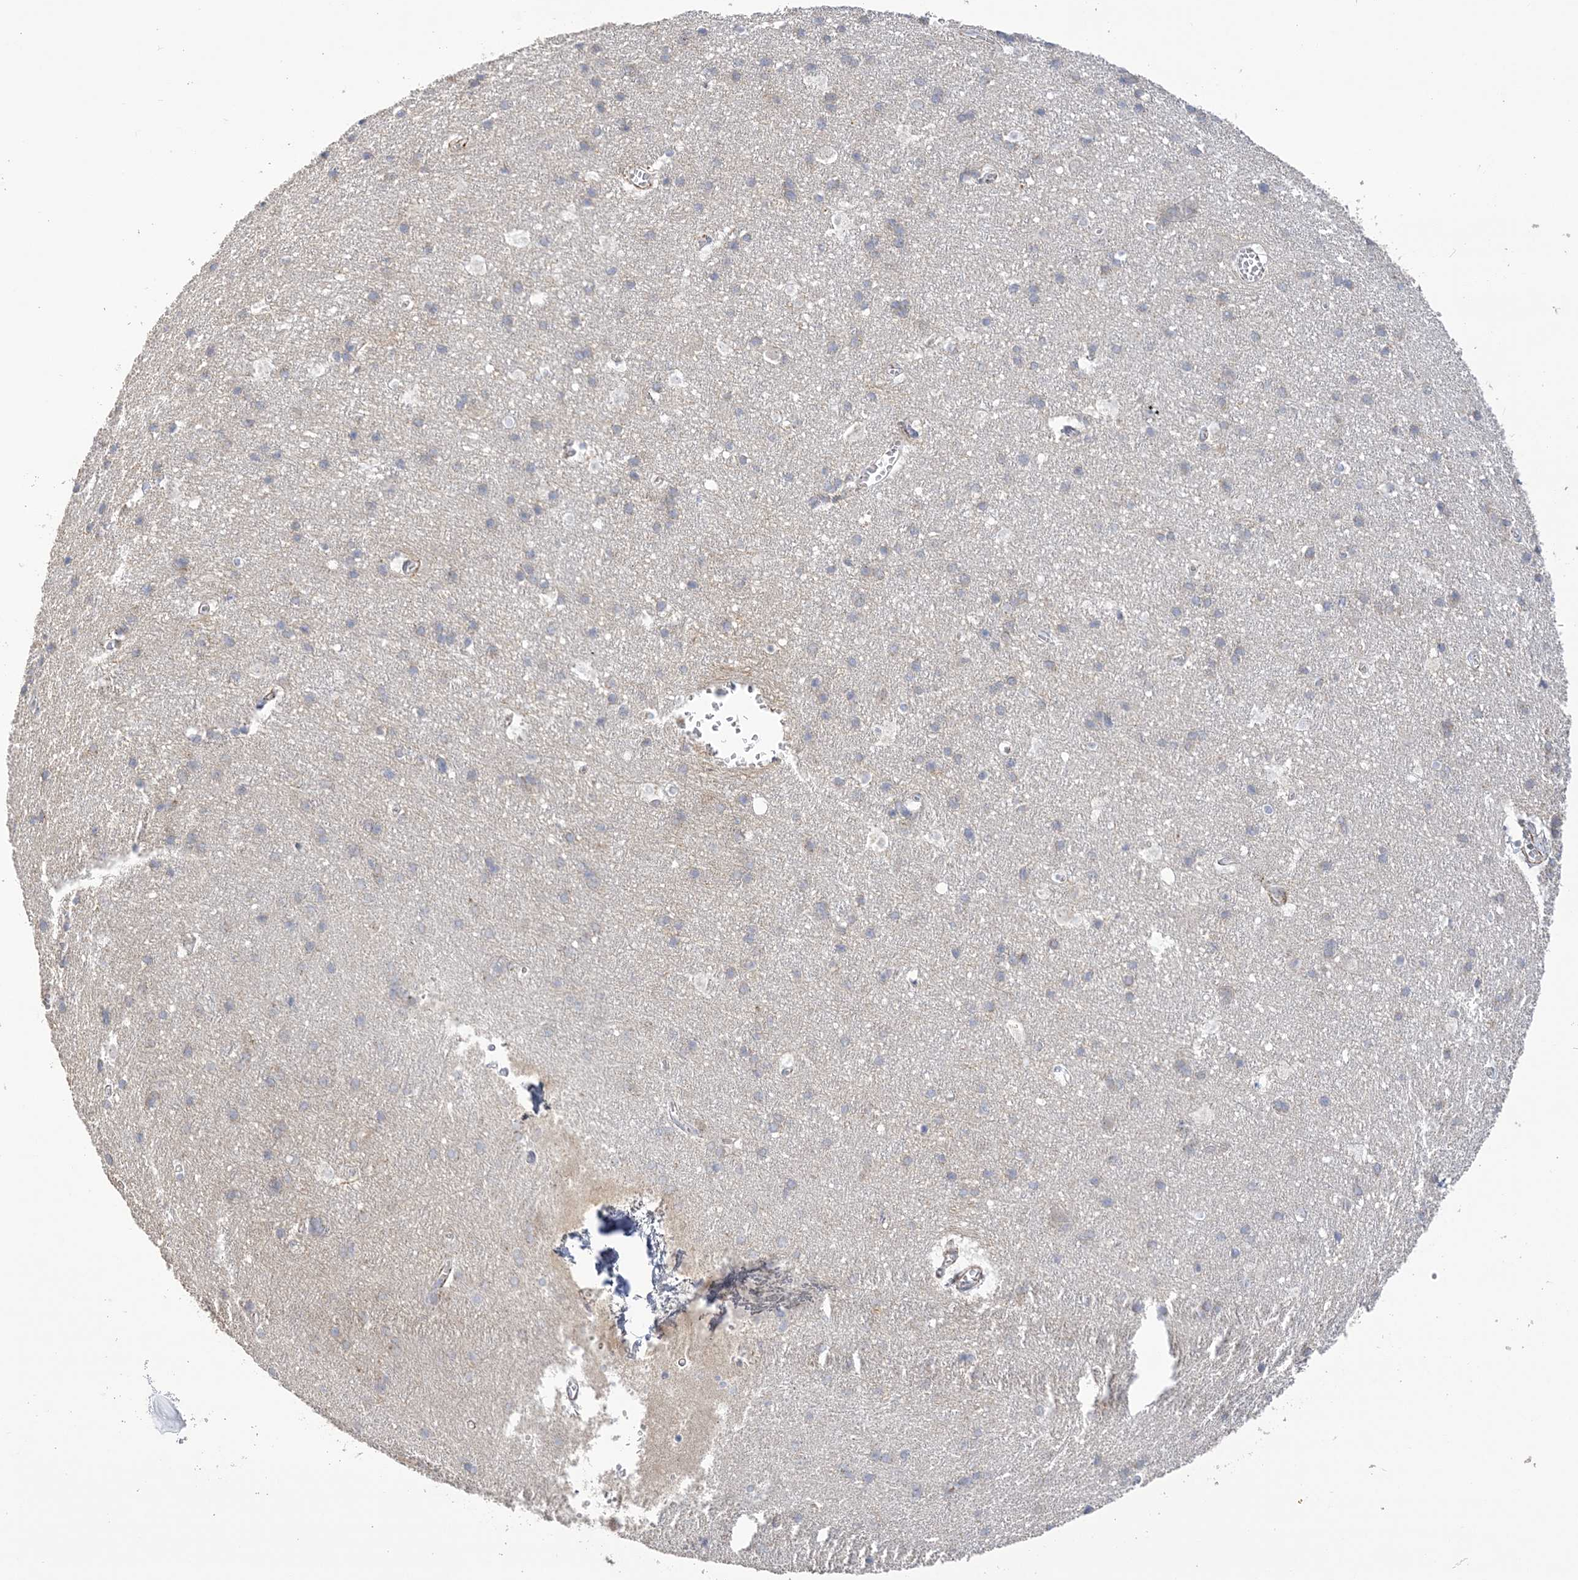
{"staining": {"intensity": "negative", "quantity": "none", "location": "none"}, "tissue": "cerebral cortex", "cell_type": "Endothelial cells", "image_type": "normal", "snomed": [{"axis": "morphology", "description": "Normal tissue, NOS"}, {"axis": "topography", "description": "Cerebral cortex"}], "caption": "This micrograph is of normal cerebral cortex stained with immunohistochemistry to label a protein in brown with the nuclei are counter-stained blue. There is no positivity in endothelial cells. (Stains: DAB (3,3'-diaminobenzidine) IHC with hematoxylin counter stain, Microscopy: brightfield microscopy at high magnification).", "gene": "NAF1", "patient": {"sex": "male", "age": 54}}